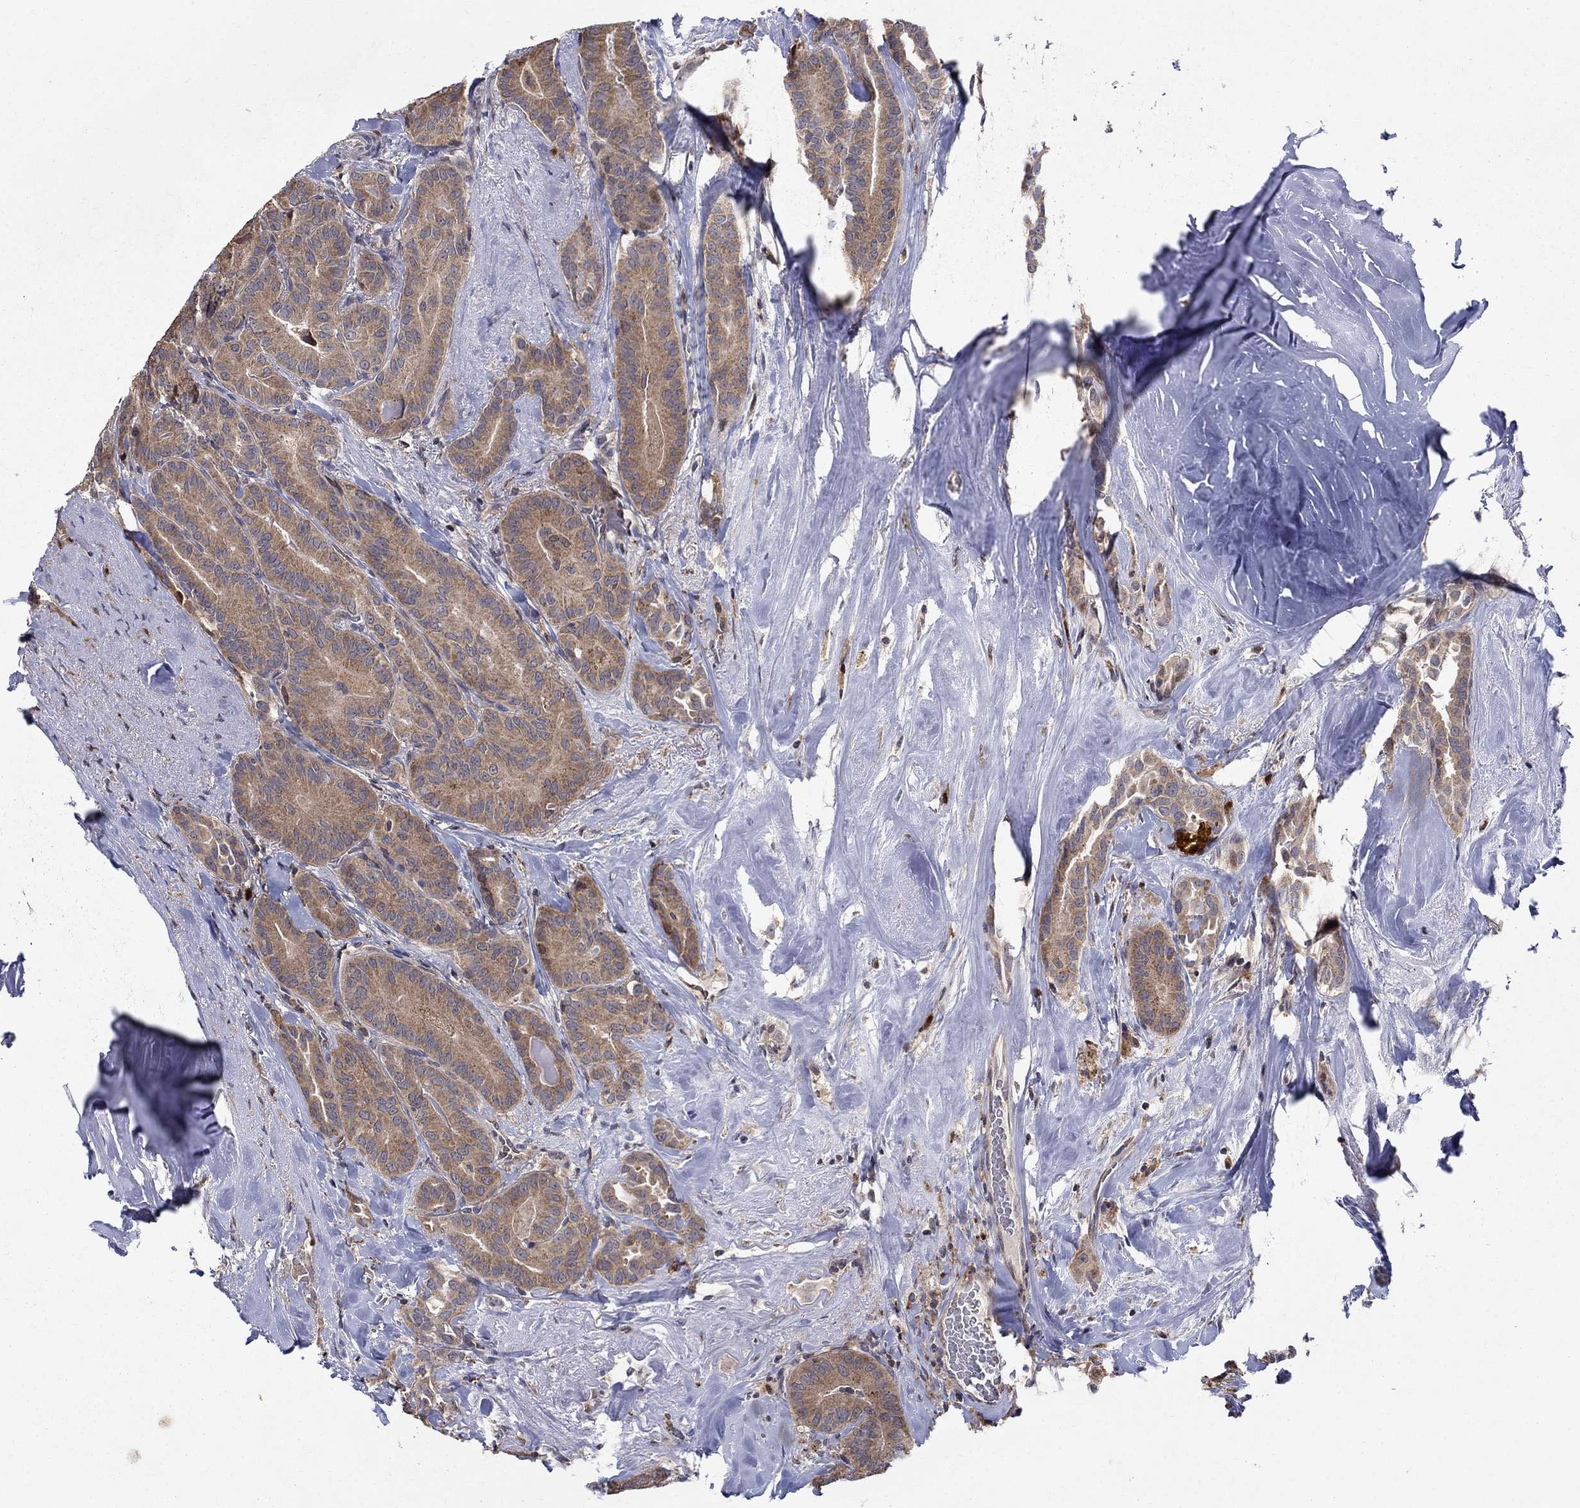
{"staining": {"intensity": "weak", "quantity": ">75%", "location": "cytoplasmic/membranous"}, "tissue": "thyroid cancer", "cell_type": "Tumor cells", "image_type": "cancer", "snomed": [{"axis": "morphology", "description": "Papillary adenocarcinoma, NOS"}, {"axis": "topography", "description": "Thyroid gland"}], "caption": "High-magnification brightfield microscopy of papillary adenocarcinoma (thyroid) stained with DAB (3,3'-diaminobenzidine) (brown) and counterstained with hematoxylin (blue). tumor cells exhibit weak cytoplasmic/membranous staining is seen in about>75% of cells.", "gene": "LPCAT4", "patient": {"sex": "male", "age": 61}}